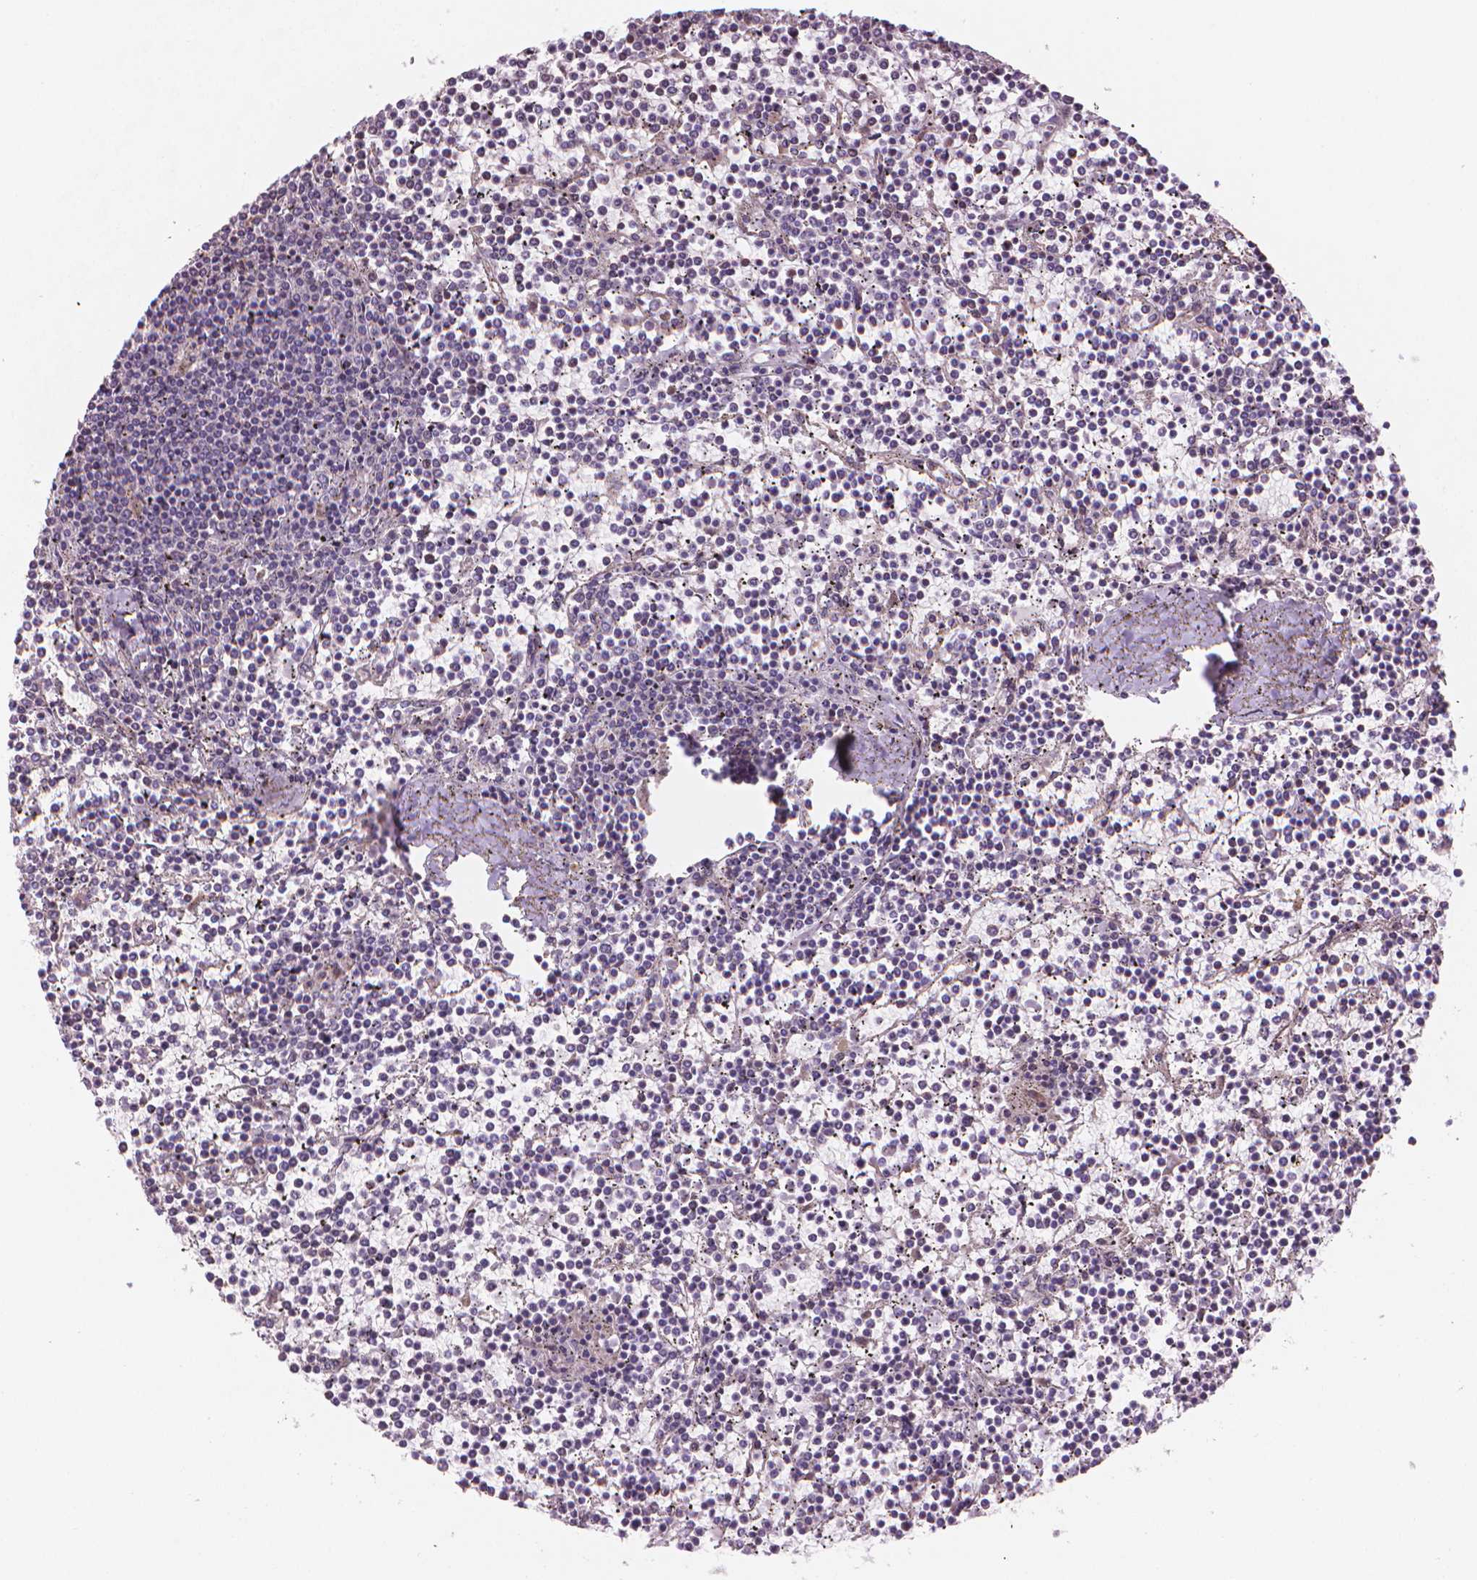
{"staining": {"intensity": "negative", "quantity": "none", "location": "none"}, "tissue": "lymphoma", "cell_type": "Tumor cells", "image_type": "cancer", "snomed": [{"axis": "morphology", "description": "Malignant lymphoma, non-Hodgkin's type, Low grade"}, {"axis": "topography", "description": "Spleen"}], "caption": "A high-resolution micrograph shows immunohistochemistry staining of malignant lymphoma, non-Hodgkin's type (low-grade), which displays no significant staining in tumor cells.", "gene": "IFFO1", "patient": {"sex": "female", "age": 19}}